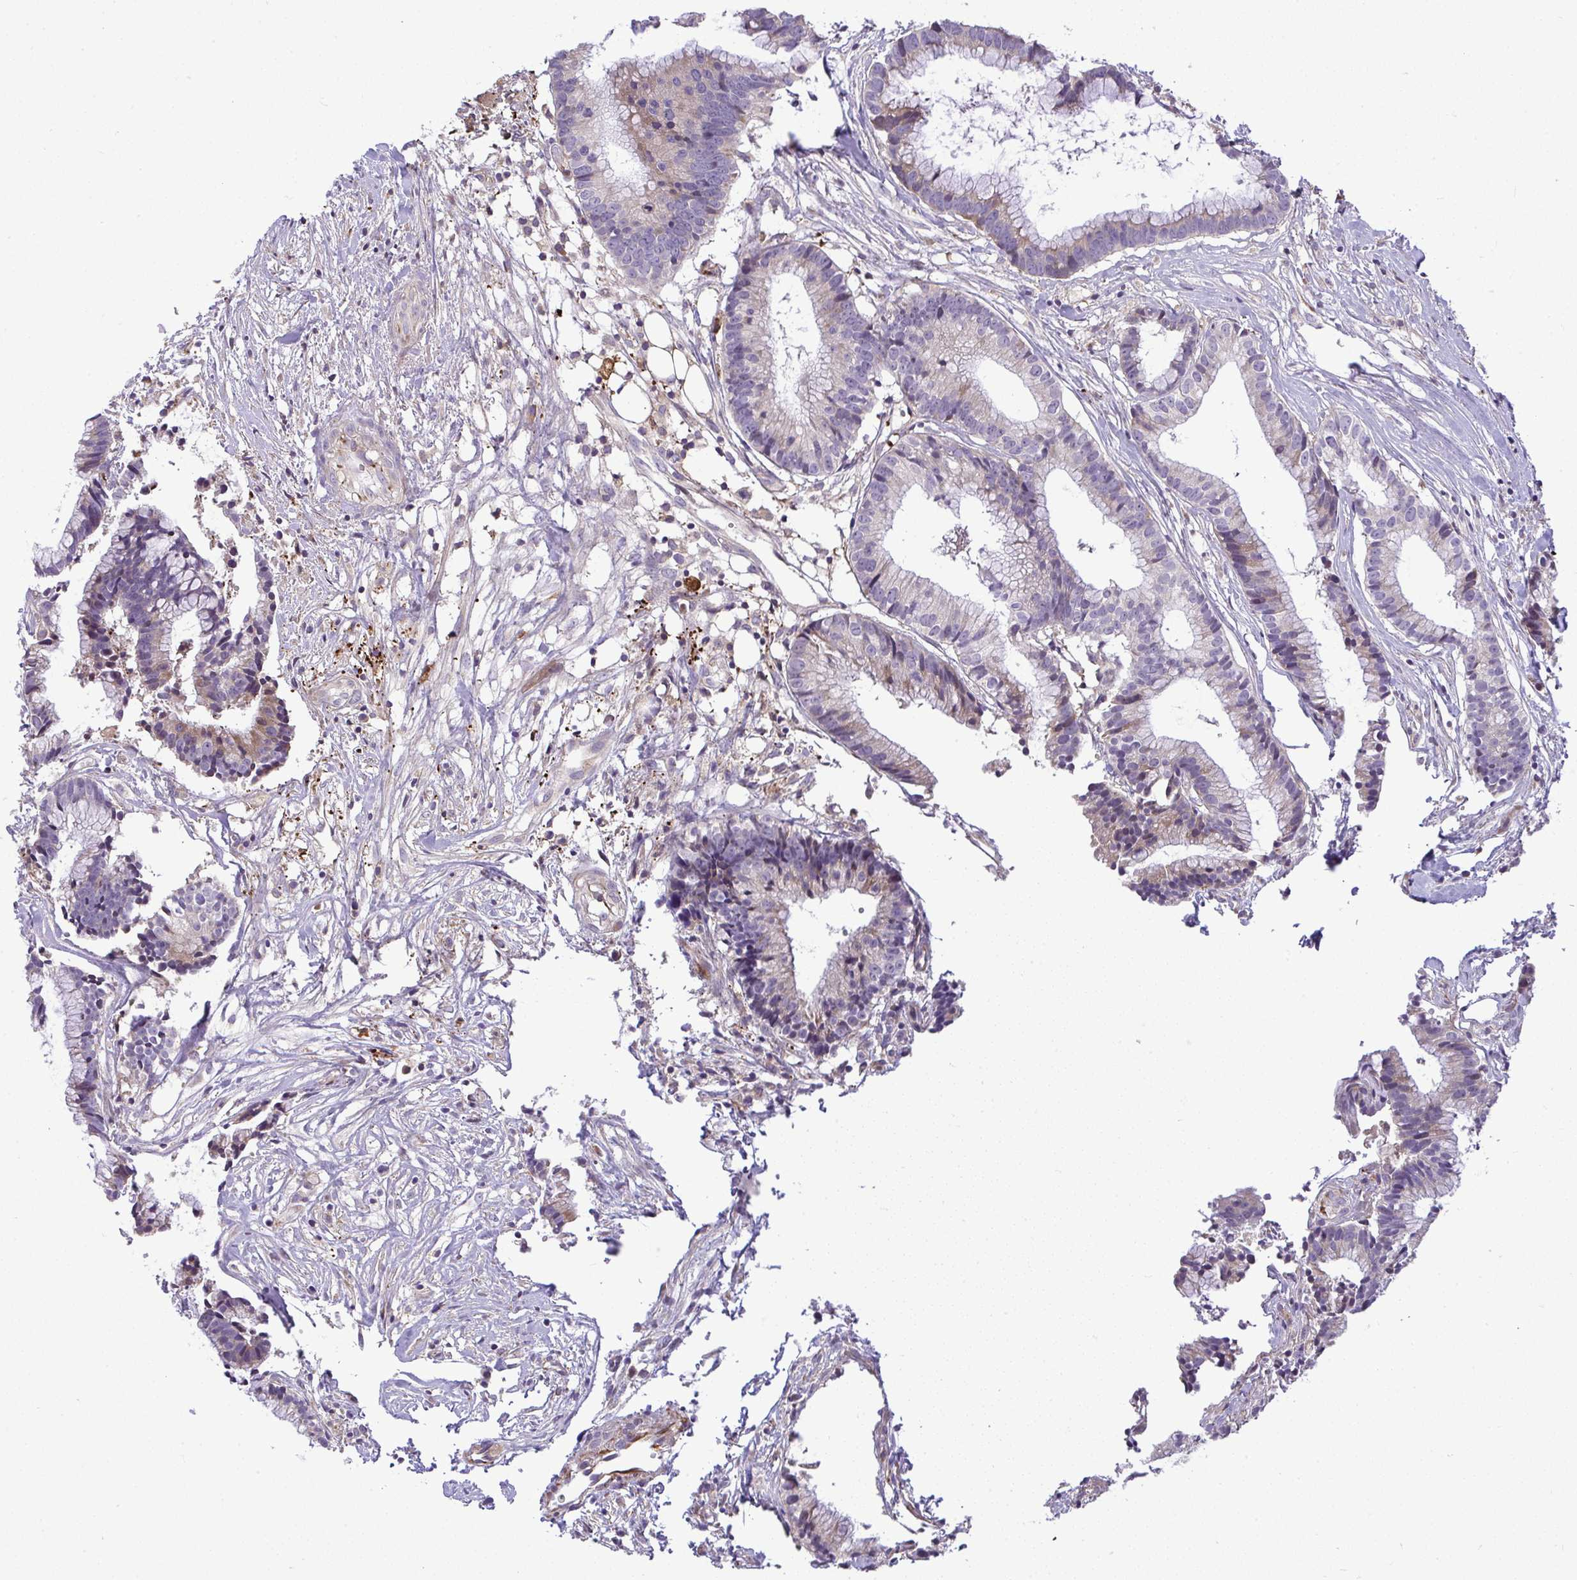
{"staining": {"intensity": "negative", "quantity": "none", "location": "none"}, "tissue": "colorectal cancer", "cell_type": "Tumor cells", "image_type": "cancer", "snomed": [{"axis": "morphology", "description": "Adenocarcinoma, NOS"}, {"axis": "topography", "description": "Colon"}], "caption": "Immunohistochemistry (IHC) photomicrograph of human colorectal cancer (adenocarcinoma) stained for a protein (brown), which demonstrates no positivity in tumor cells. (DAB (3,3'-diaminobenzidine) IHC, high magnification).", "gene": "GRID2", "patient": {"sex": "female", "age": 78}}